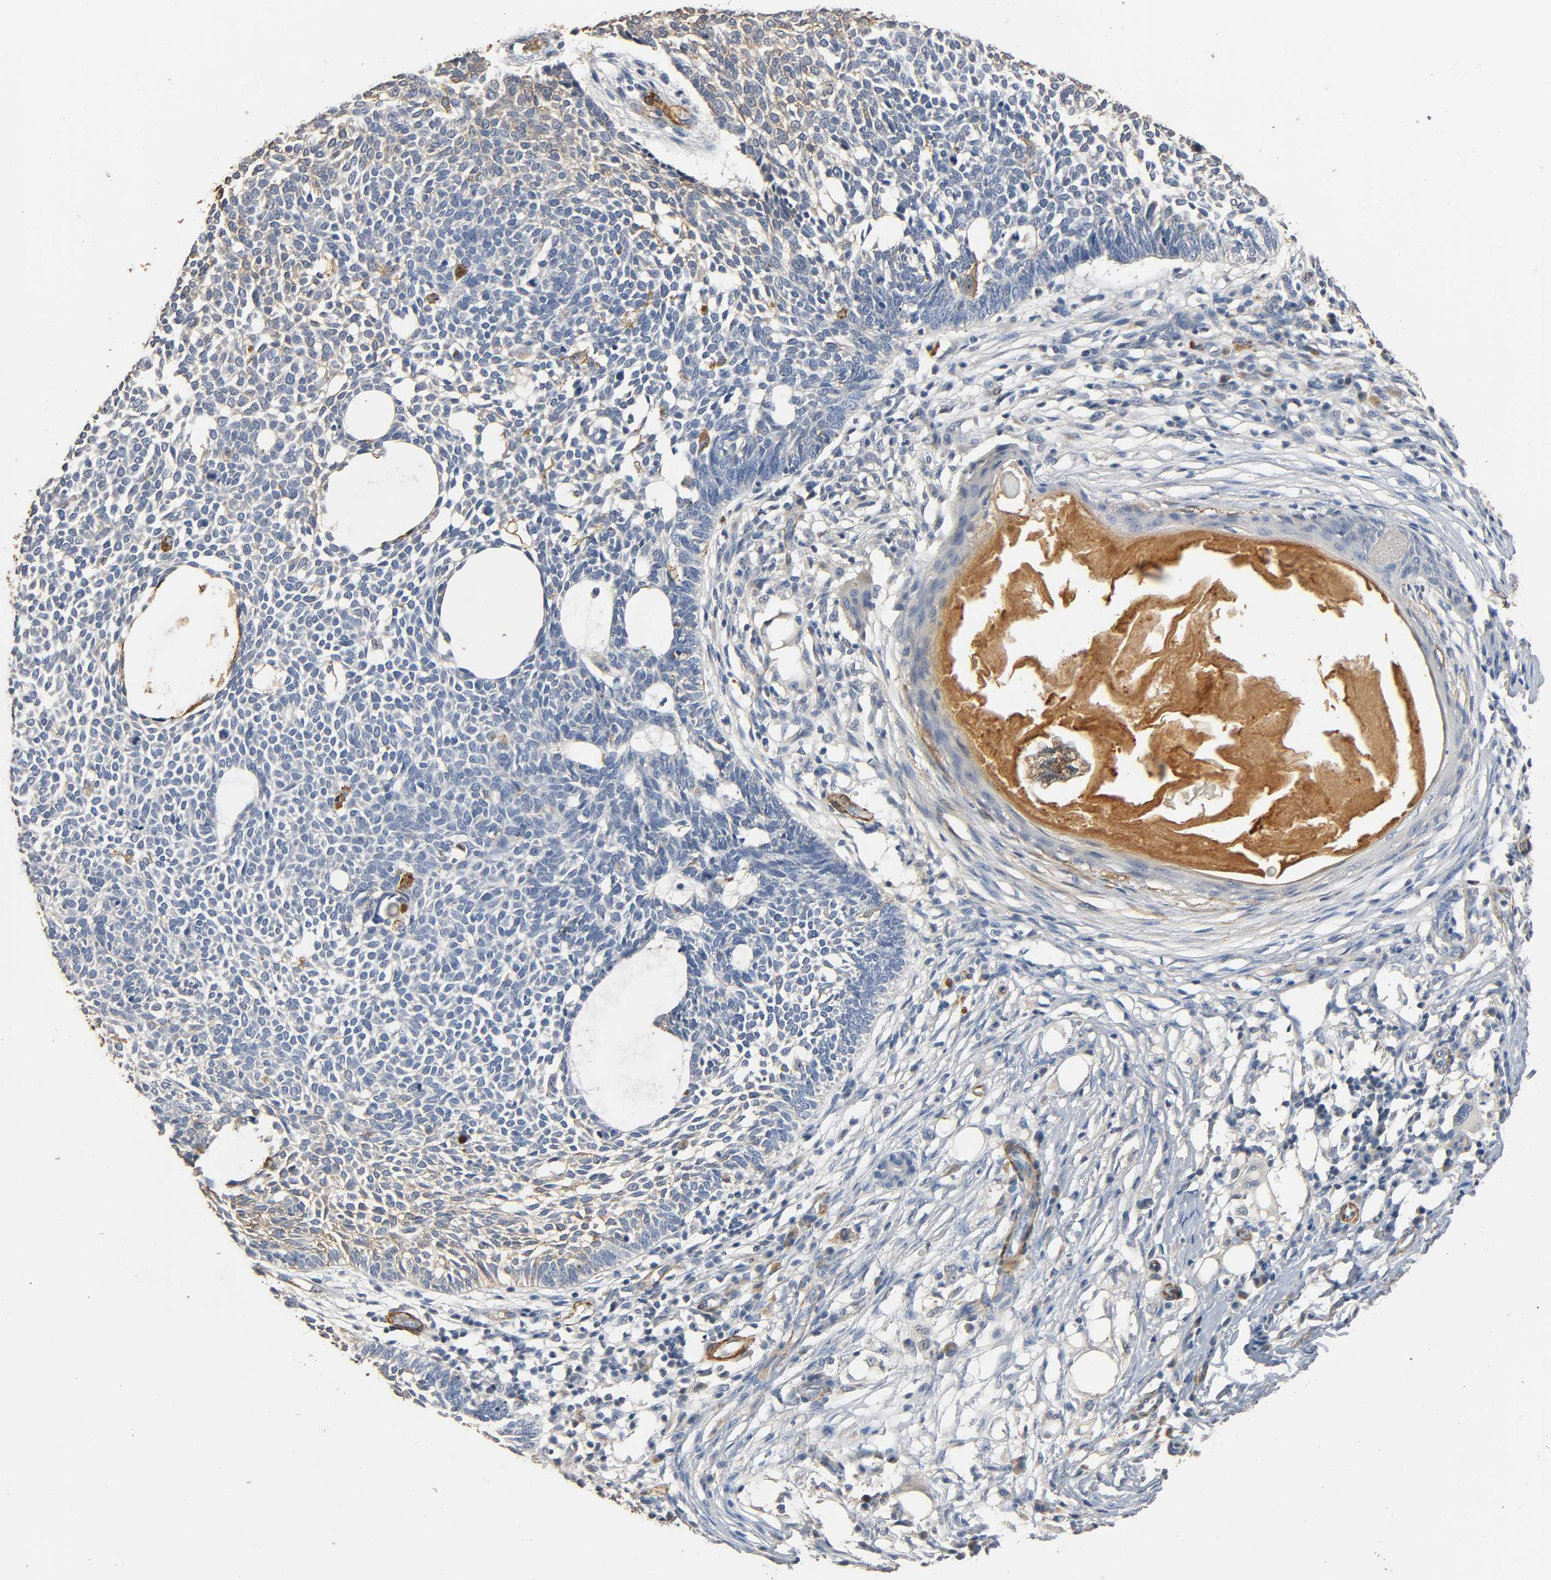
{"staining": {"intensity": "weak", "quantity": "<25%", "location": "cytoplasmic/membranous"}, "tissue": "skin cancer", "cell_type": "Tumor cells", "image_type": "cancer", "snomed": [{"axis": "morphology", "description": "Normal tissue, NOS"}, {"axis": "morphology", "description": "Basal cell carcinoma"}, {"axis": "topography", "description": "Skin"}], "caption": "An immunohistochemistry (IHC) image of skin cancer (basal cell carcinoma) is shown. There is no staining in tumor cells of skin cancer (basal cell carcinoma).", "gene": "GSTA3", "patient": {"sex": "male", "age": 87}}